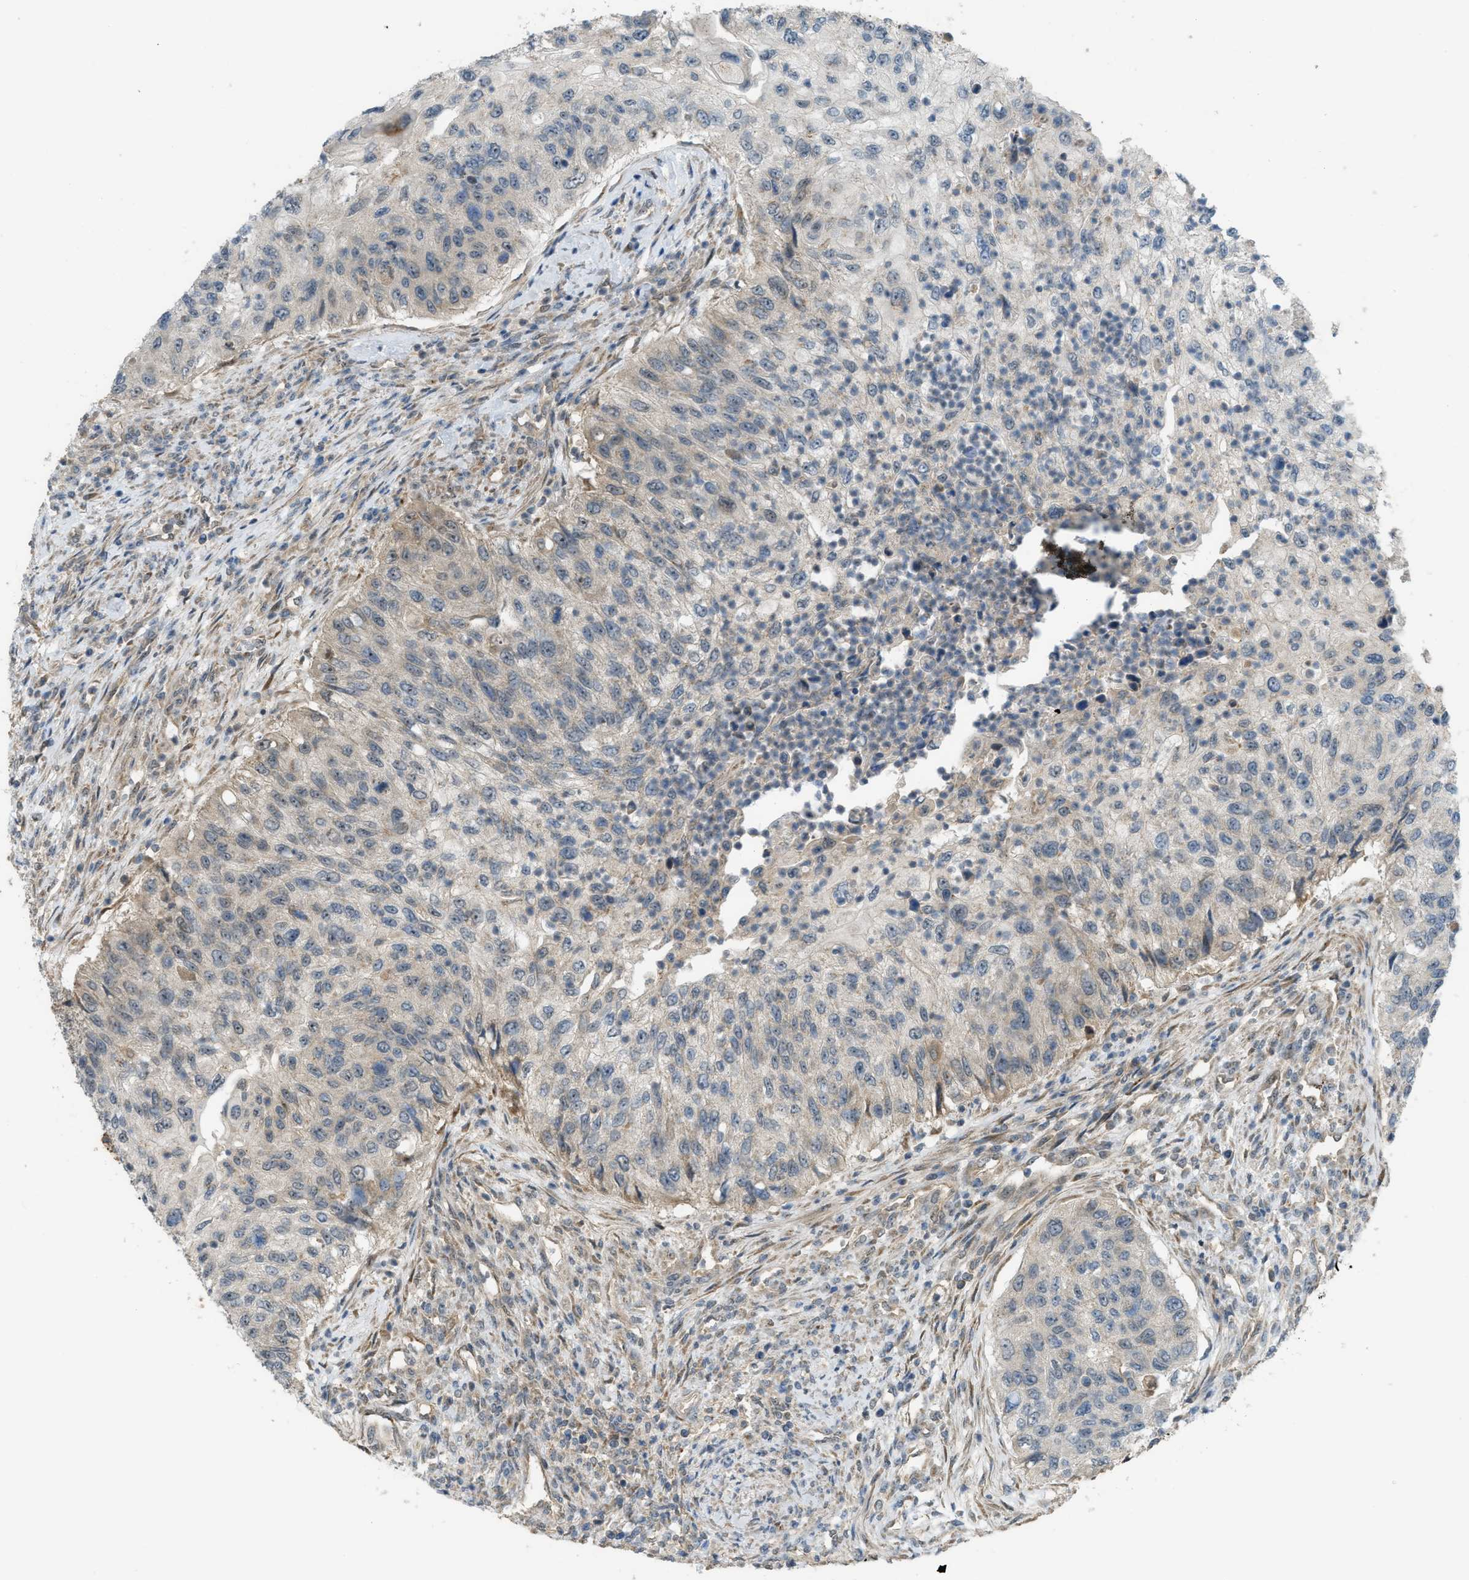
{"staining": {"intensity": "weak", "quantity": "25%-75%", "location": "nuclear"}, "tissue": "urothelial cancer", "cell_type": "Tumor cells", "image_type": "cancer", "snomed": [{"axis": "morphology", "description": "Urothelial carcinoma, High grade"}, {"axis": "topography", "description": "Urinary bladder"}], "caption": "Urothelial cancer tissue demonstrates weak nuclear staining in approximately 25%-75% of tumor cells The staining is performed using DAB (3,3'-diaminobenzidine) brown chromogen to label protein expression. The nuclei are counter-stained blue using hematoxylin.", "gene": "CCDC186", "patient": {"sex": "female", "age": 60}}